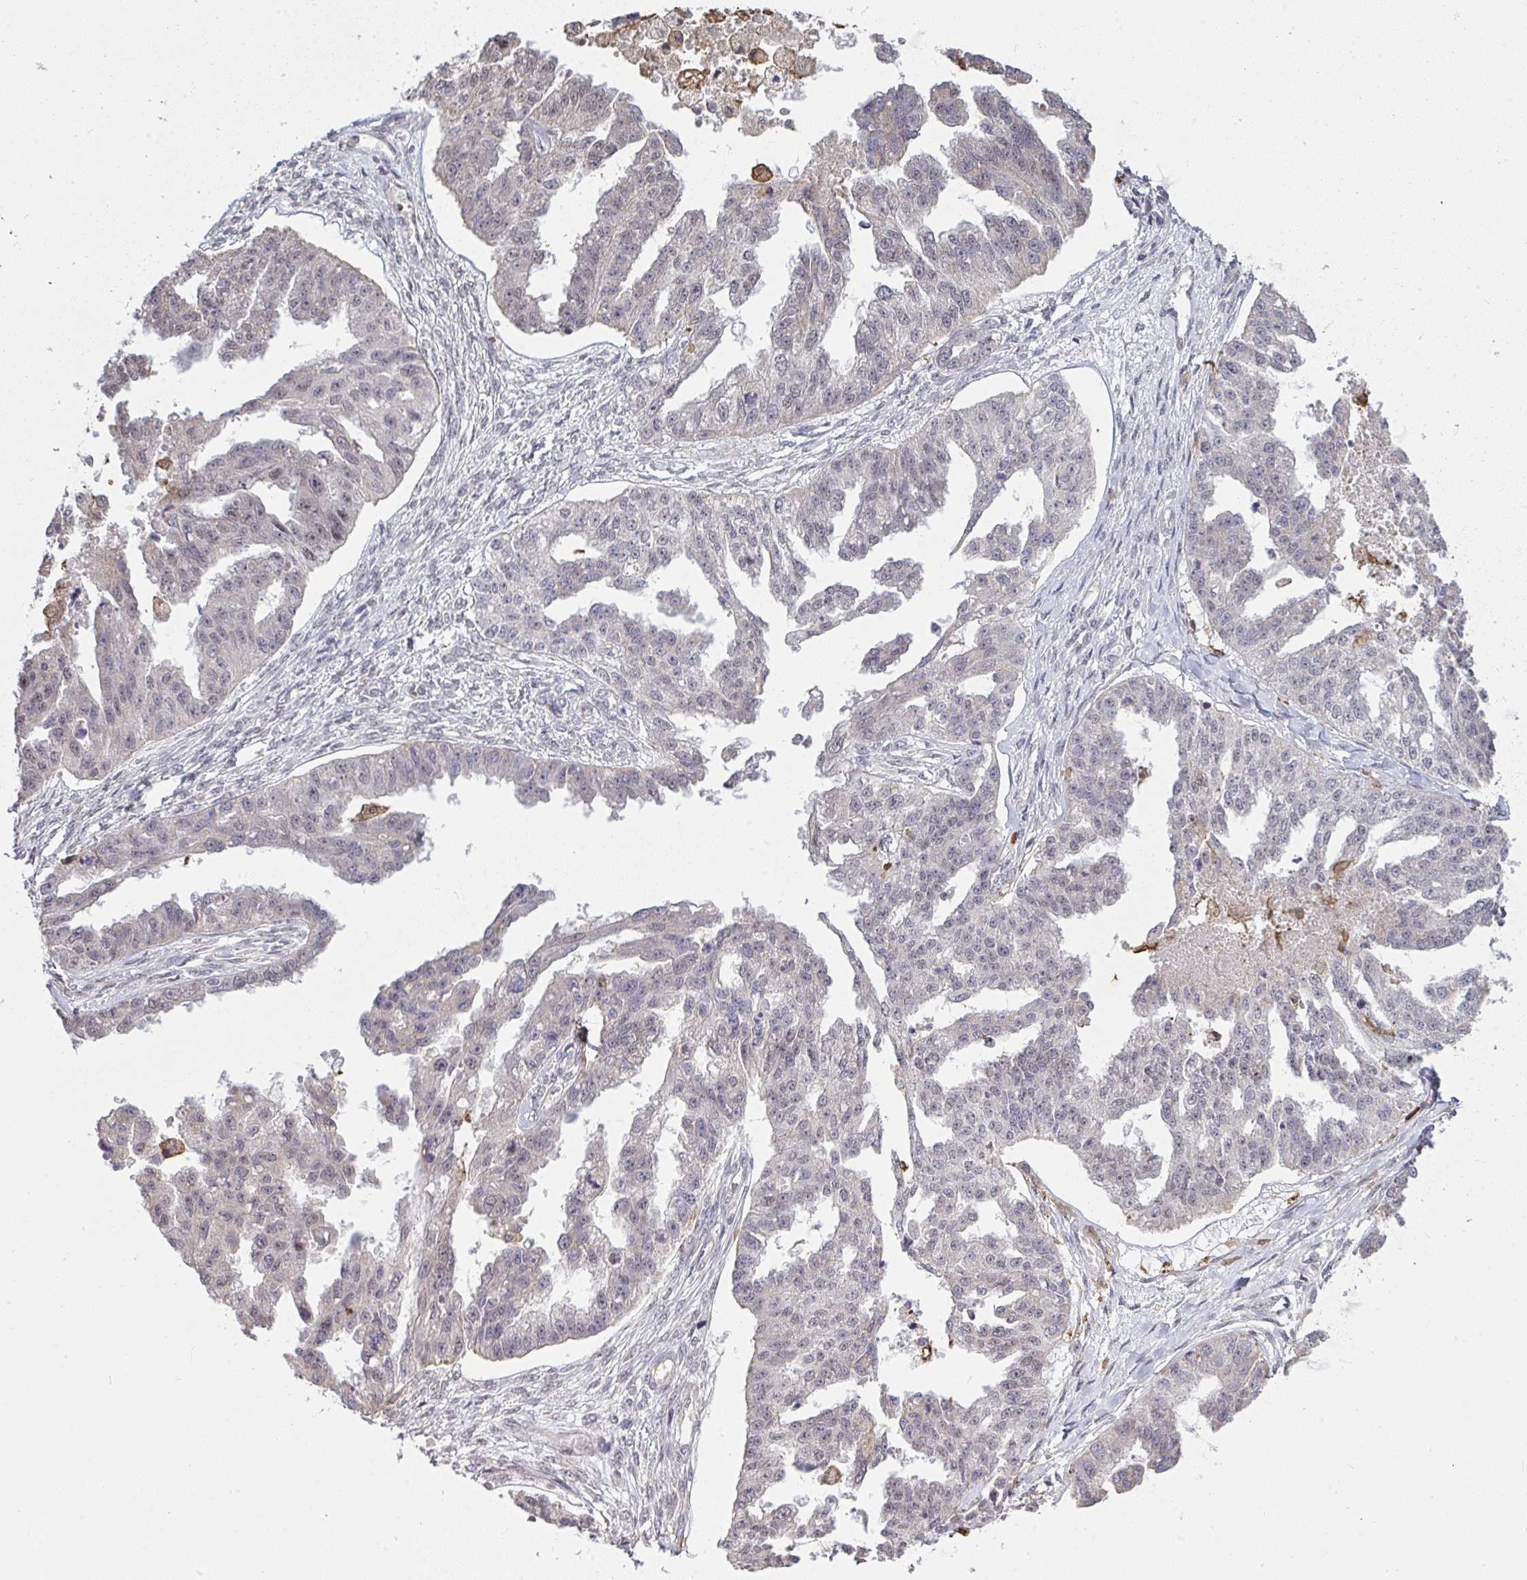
{"staining": {"intensity": "negative", "quantity": "none", "location": "none"}, "tissue": "ovarian cancer", "cell_type": "Tumor cells", "image_type": "cancer", "snomed": [{"axis": "morphology", "description": "Cystadenocarcinoma, serous, NOS"}, {"axis": "topography", "description": "Ovary"}], "caption": "Protein analysis of ovarian cancer (serous cystadenocarcinoma) exhibits no significant expression in tumor cells.", "gene": "SAP30", "patient": {"sex": "female", "age": 58}}